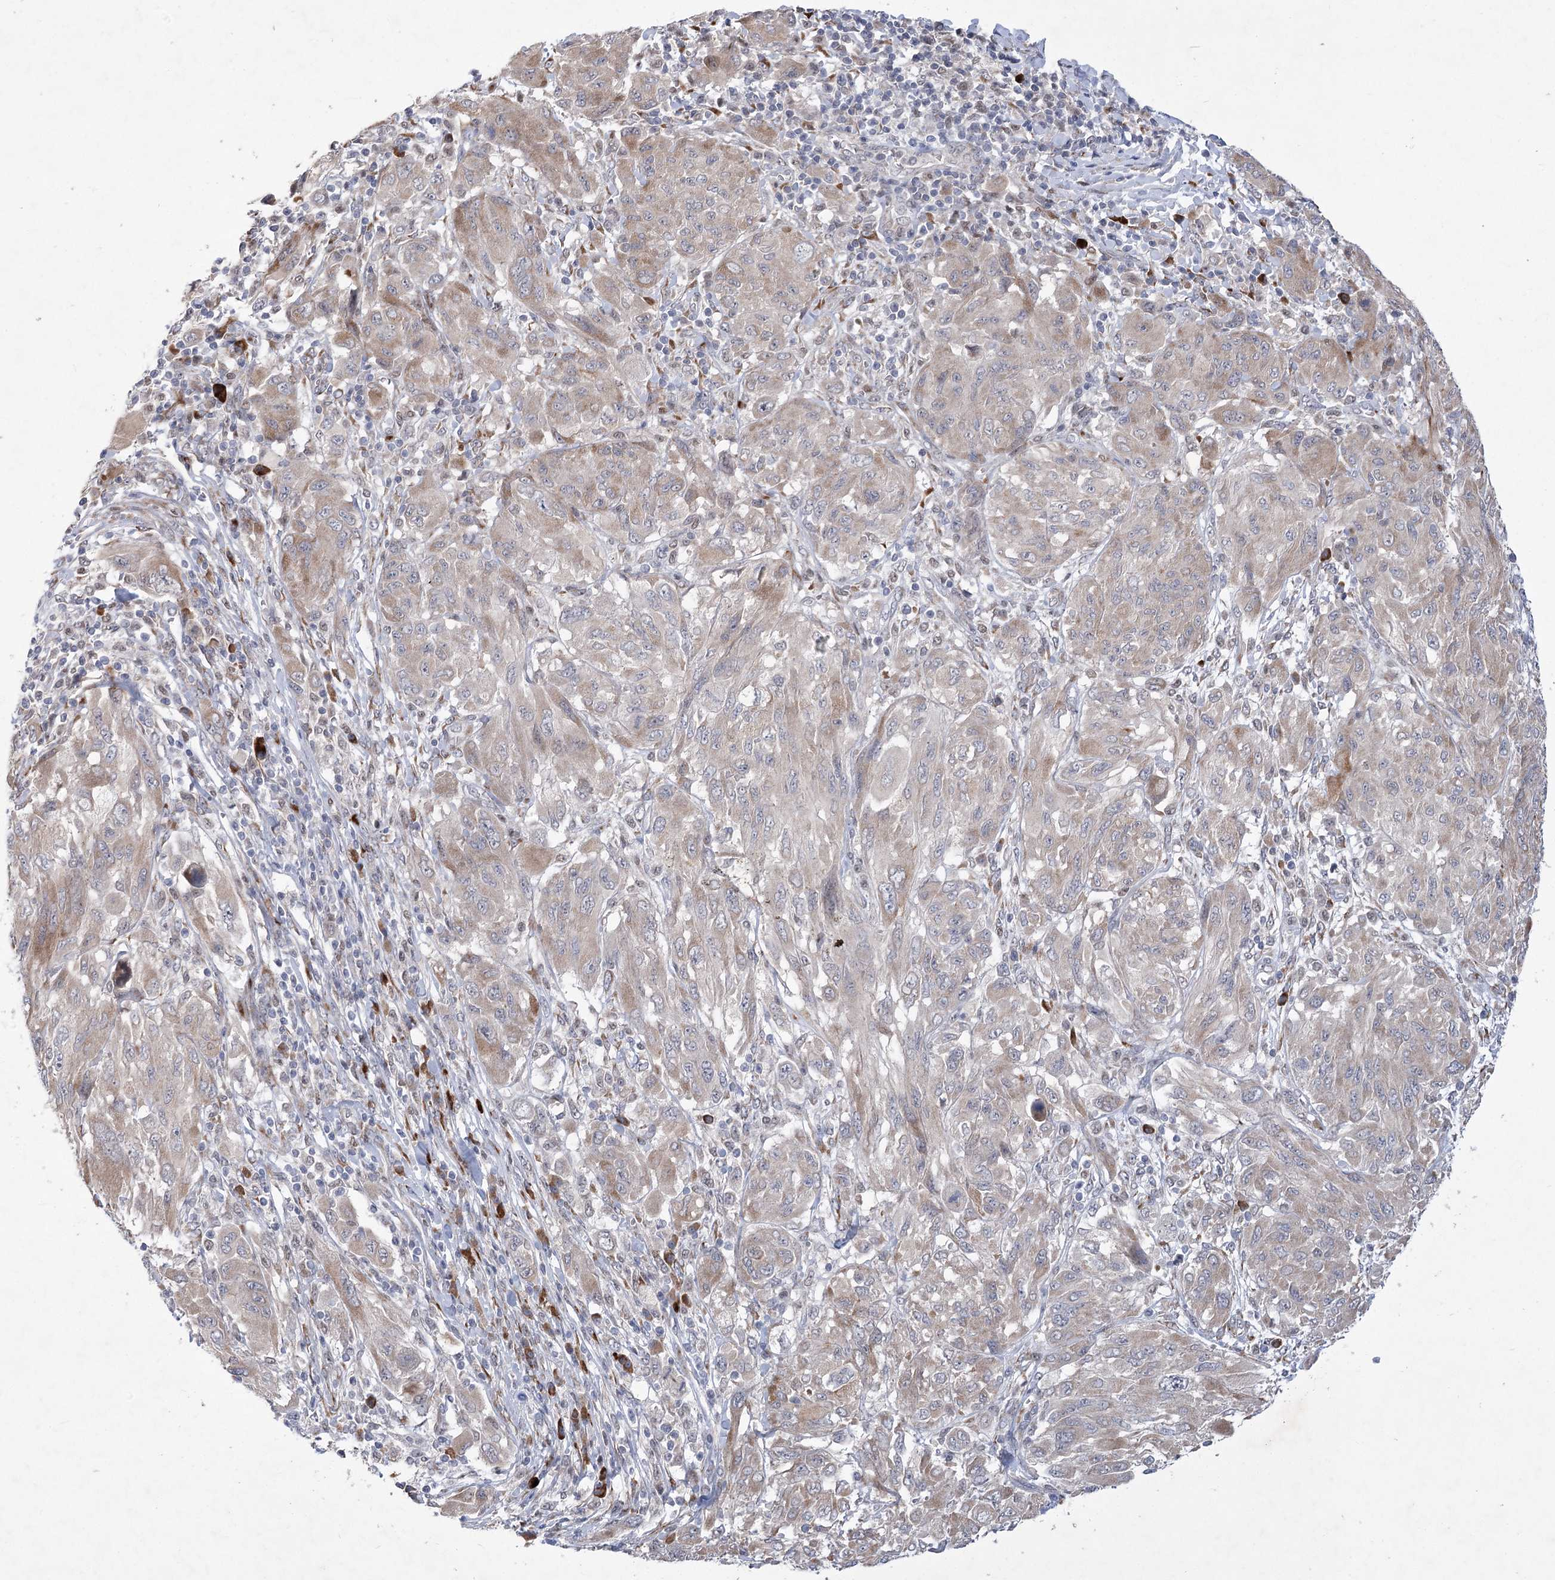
{"staining": {"intensity": "weak", "quantity": "25%-75%", "location": "cytoplasmic/membranous"}, "tissue": "melanoma", "cell_type": "Tumor cells", "image_type": "cancer", "snomed": [{"axis": "morphology", "description": "Malignant melanoma, NOS"}, {"axis": "topography", "description": "Skin"}], "caption": "Malignant melanoma was stained to show a protein in brown. There is low levels of weak cytoplasmic/membranous positivity in about 25%-75% of tumor cells. The protein is shown in brown color, while the nuclei are stained blue.", "gene": "GCNT4", "patient": {"sex": "female", "age": 91}}